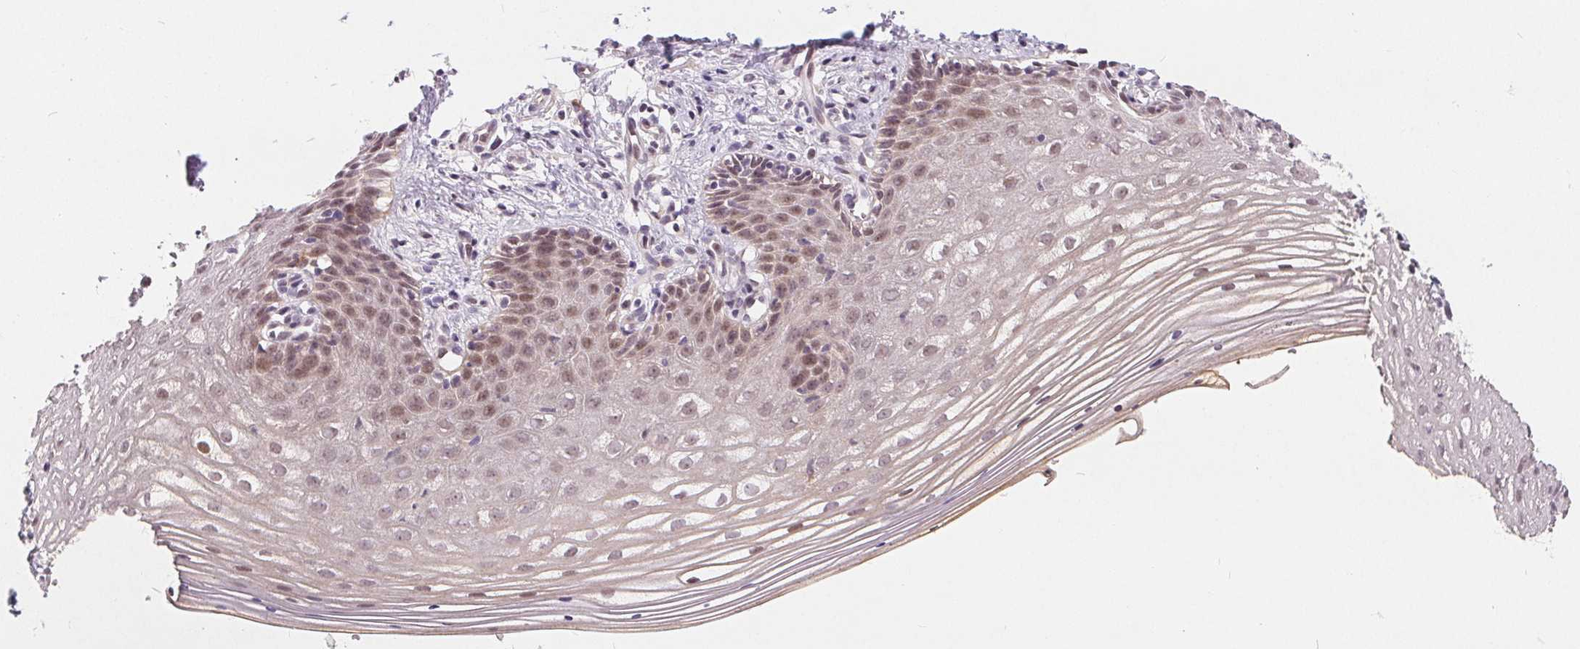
{"staining": {"intensity": "moderate", "quantity": "25%-75%", "location": "cytoplasmic/membranous,nuclear"}, "tissue": "vagina", "cell_type": "Squamous epithelial cells", "image_type": "normal", "snomed": [{"axis": "morphology", "description": "Normal tissue, NOS"}, {"axis": "topography", "description": "Vagina"}], "caption": "Immunohistochemical staining of normal vagina shows moderate cytoplasmic/membranous,nuclear protein positivity in approximately 25%-75% of squamous epithelial cells.", "gene": "NRG2", "patient": {"sex": "female", "age": 42}}